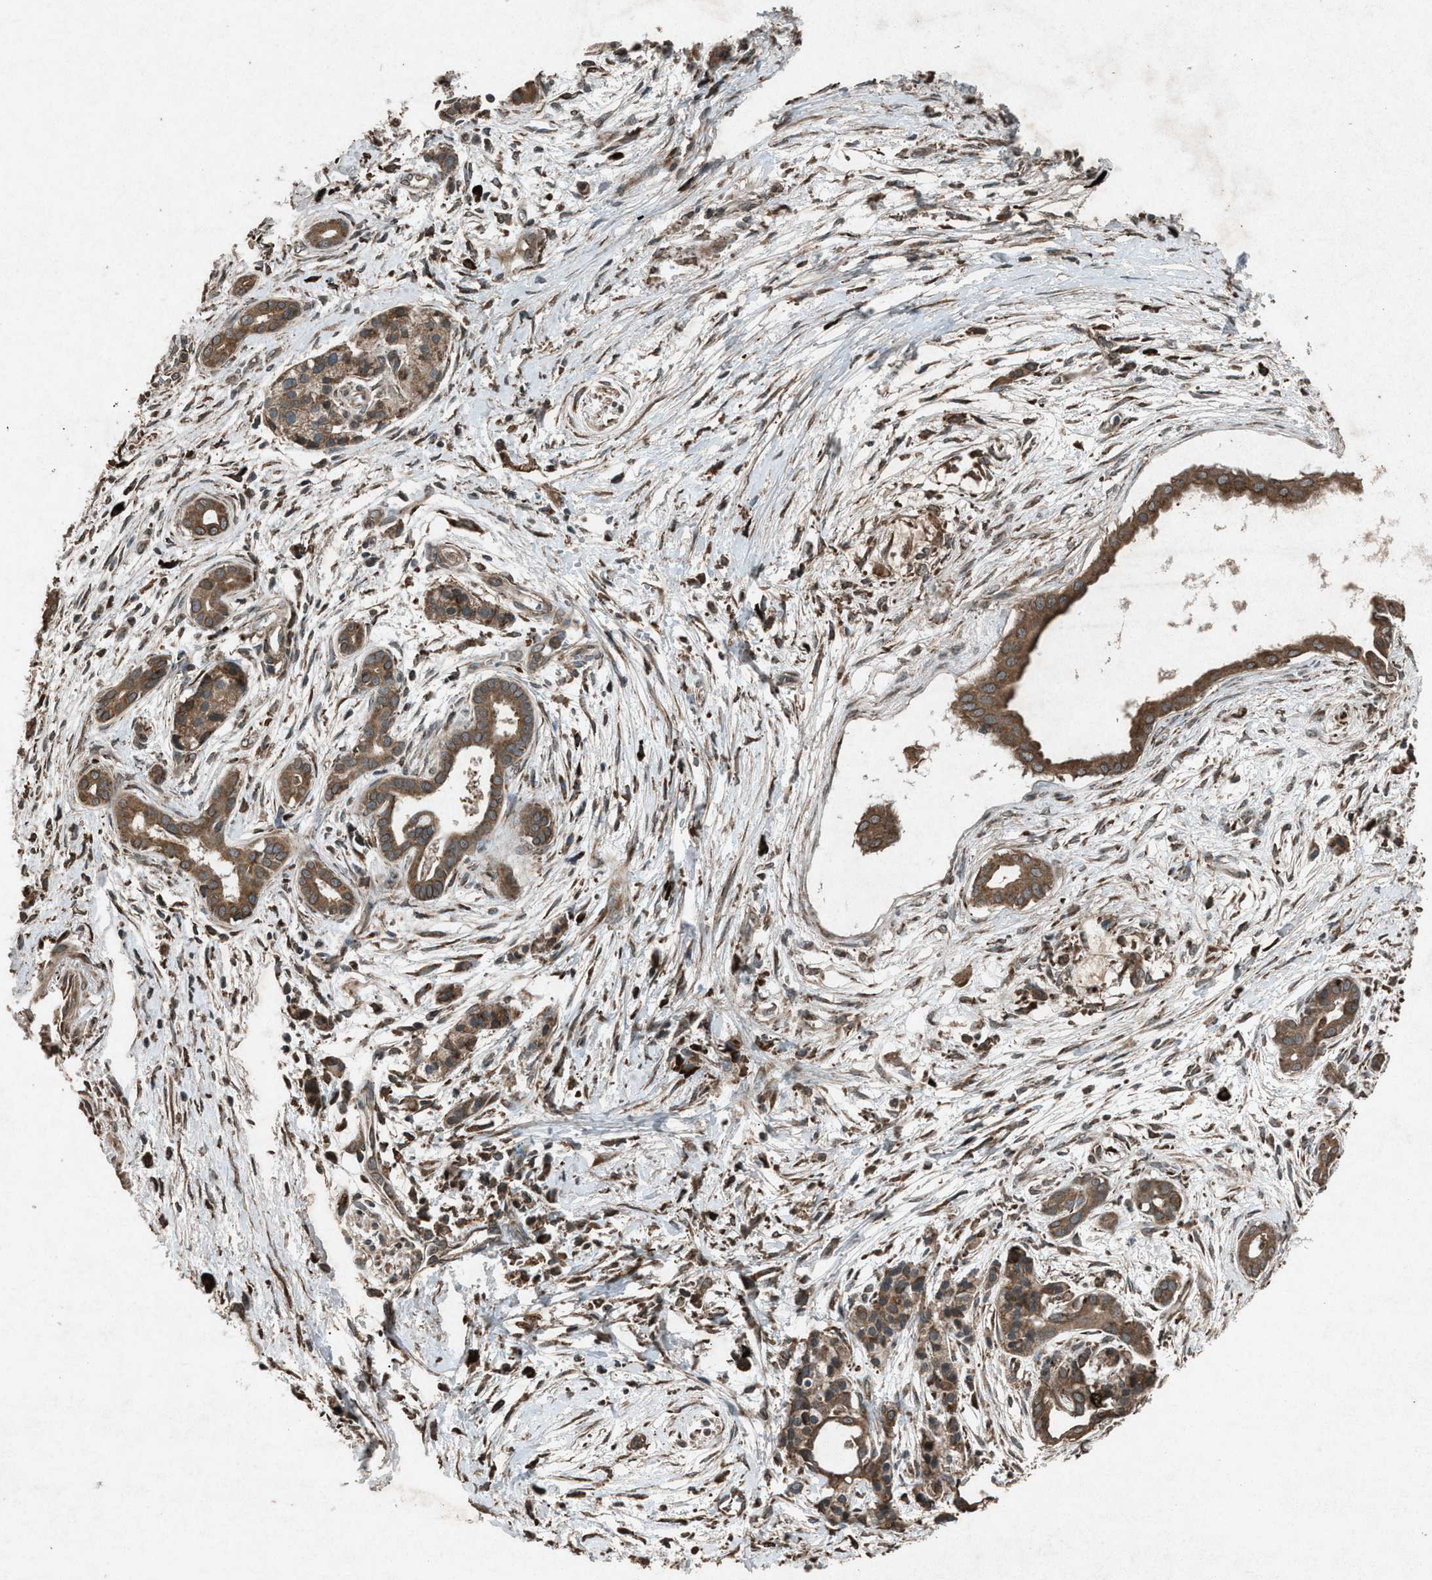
{"staining": {"intensity": "moderate", "quantity": ">75%", "location": "cytoplasmic/membranous"}, "tissue": "pancreatic cancer", "cell_type": "Tumor cells", "image_type": "cancer", "snomed": [{"axis": "morphology", "description": "Adenocarcinoma, NOS"}, {"axis": "topography", "description": "Pancreas"}], "caption": "About >75% of tumor cells in pancreatic adenocarcinoma reveal moderate cytoplasmic/membranous protein staining as visualized by brown immunohistochemical staining.", "gene": "CALR", "patient": {"sex": "male", "age": 59}}